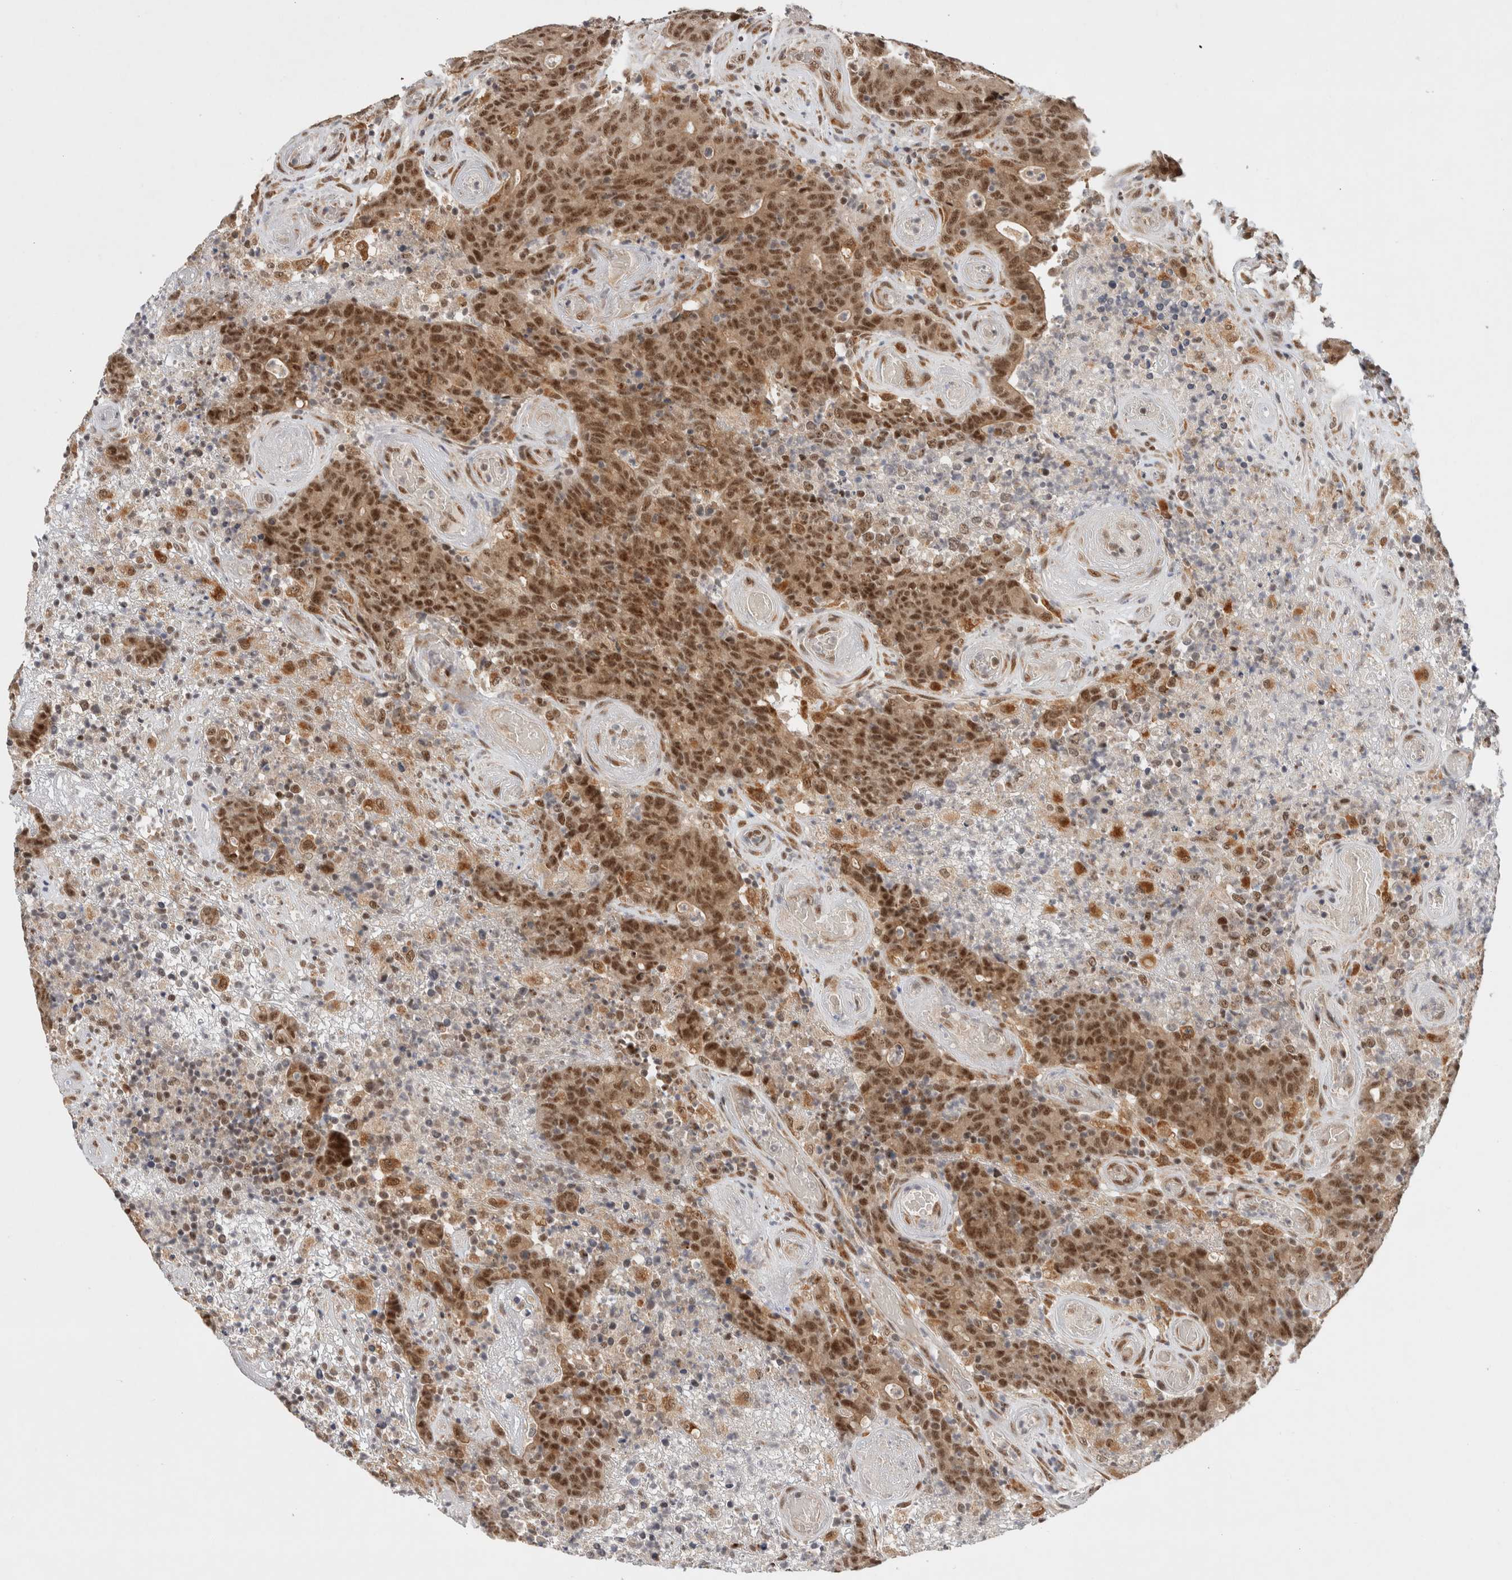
{"staining": {"intensity": "moderate", "quantity": ">75%", "location": "cytoplasmic/membranous,nuclear"}, "tissue": "colorectal cancer", "cell_type": "Tumor cells", "image_type": "cancer", "snomed": [{"axis": "morphology", "description": "Normal tissue, NOS"}, {"axis": "morphology", "description": "Adenocarcinoma, NOS"}, {"axis": "topography", "description": "Colon"}], "caption": "A histopathology image showing moderate cytoplasmic/membranous and nuclear expression in approximately >75% of tumor cells in colorectal adenocarcinoma, as visualized by brown immunohistochemical staining.", "gene": "NCAPG2", "patient": {"sex": "female", "age": 75}}